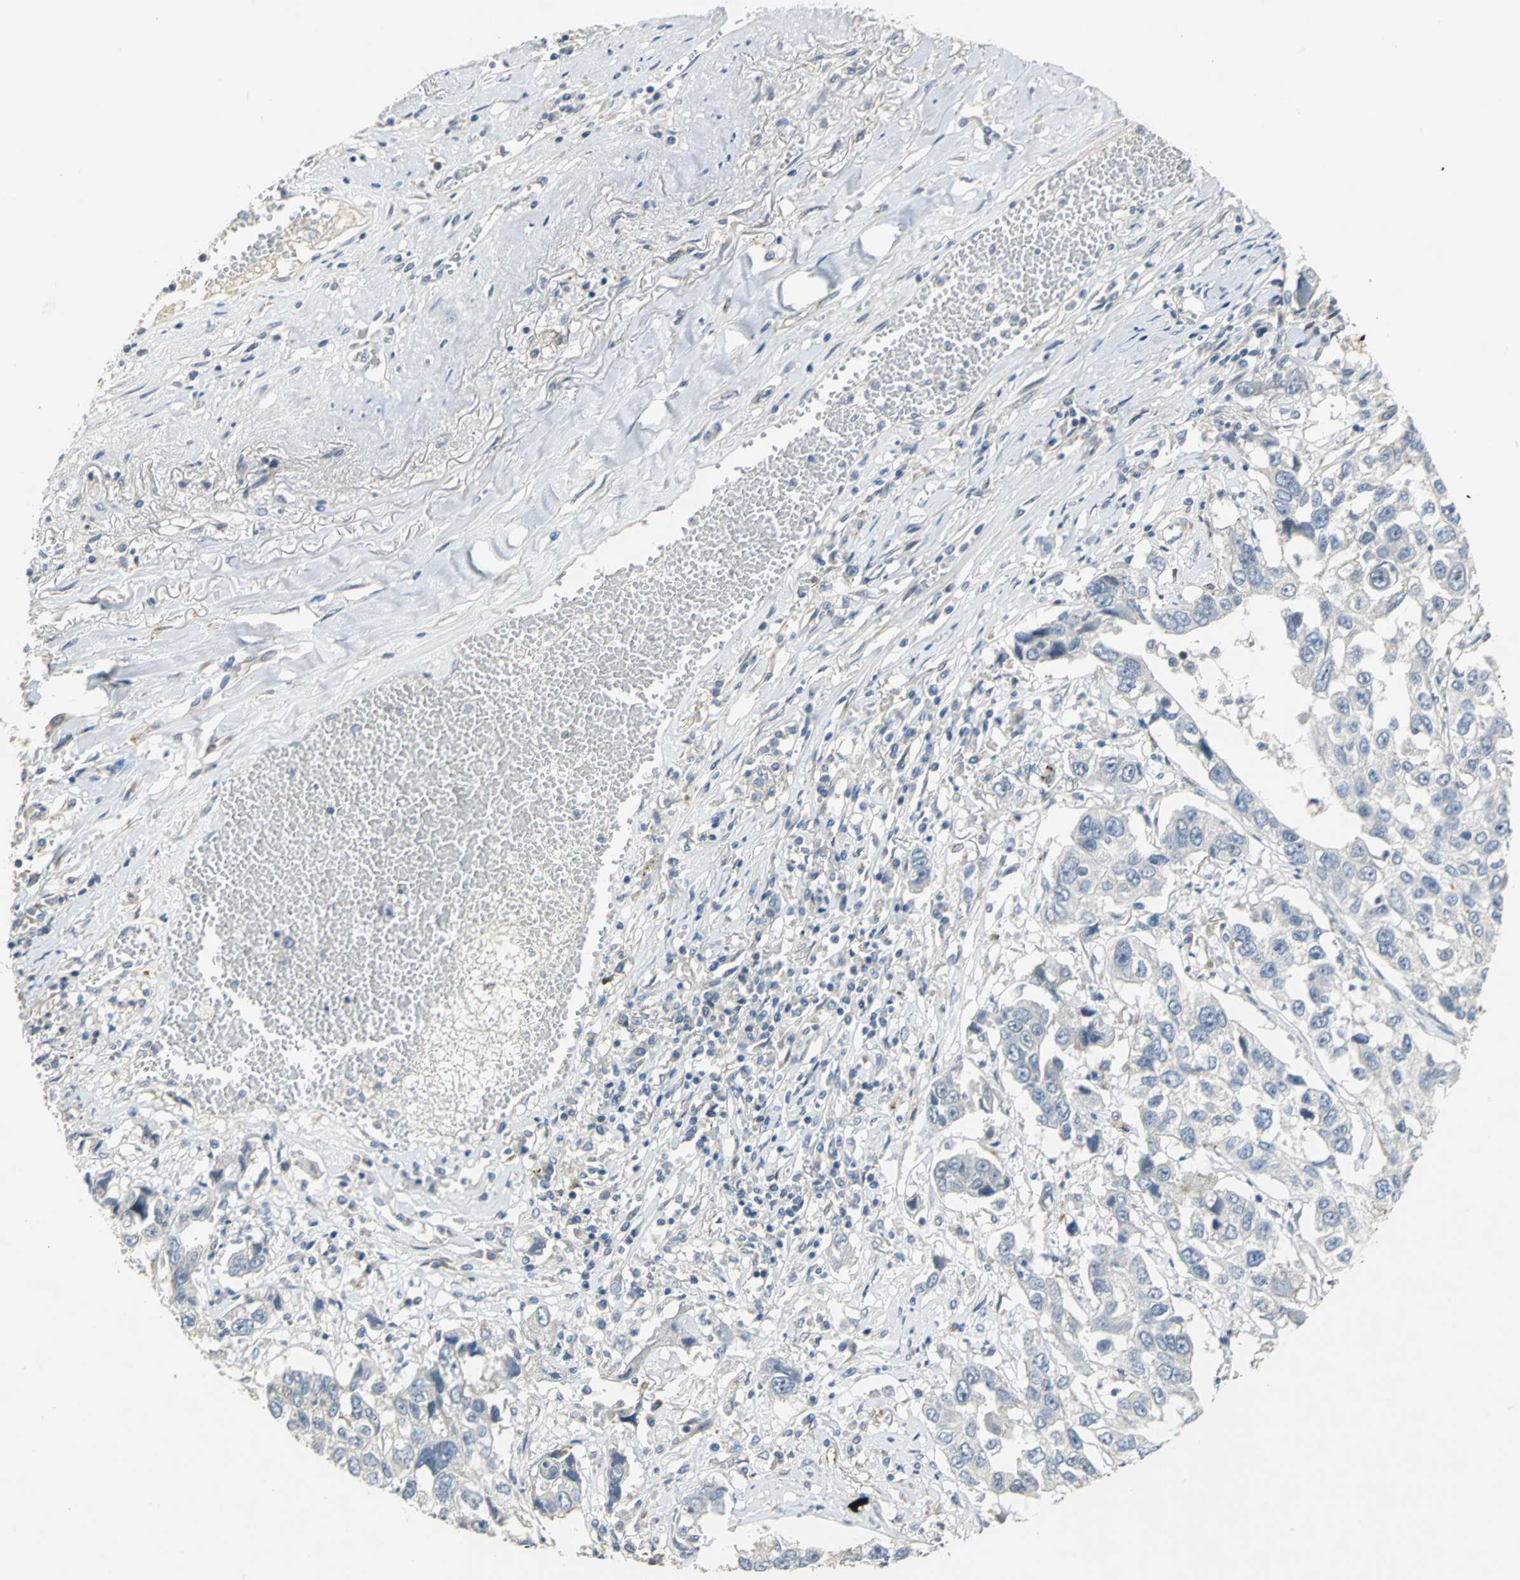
{"staining": {"intensity": "negative", "quantity": "none", "location": "none"}, "tissue": "lung cancer", "cell_type": "Tumor cells", "image_type": "cancer", "snomed": [{"axis": "morphology", "description": "Squamous cell carcinoma, NOS"}, {"axis": "topography", "description": "Lung"}], "caption": "Immunohistochemical staining of lung cancer displays no significant expression in tumor cells. (DAB immunohistochemistry (IHC) visualized using brightfield microscopy, high magnification).", "gene": "IL17RB", "patient": {"sex": "male", "age": 71}}